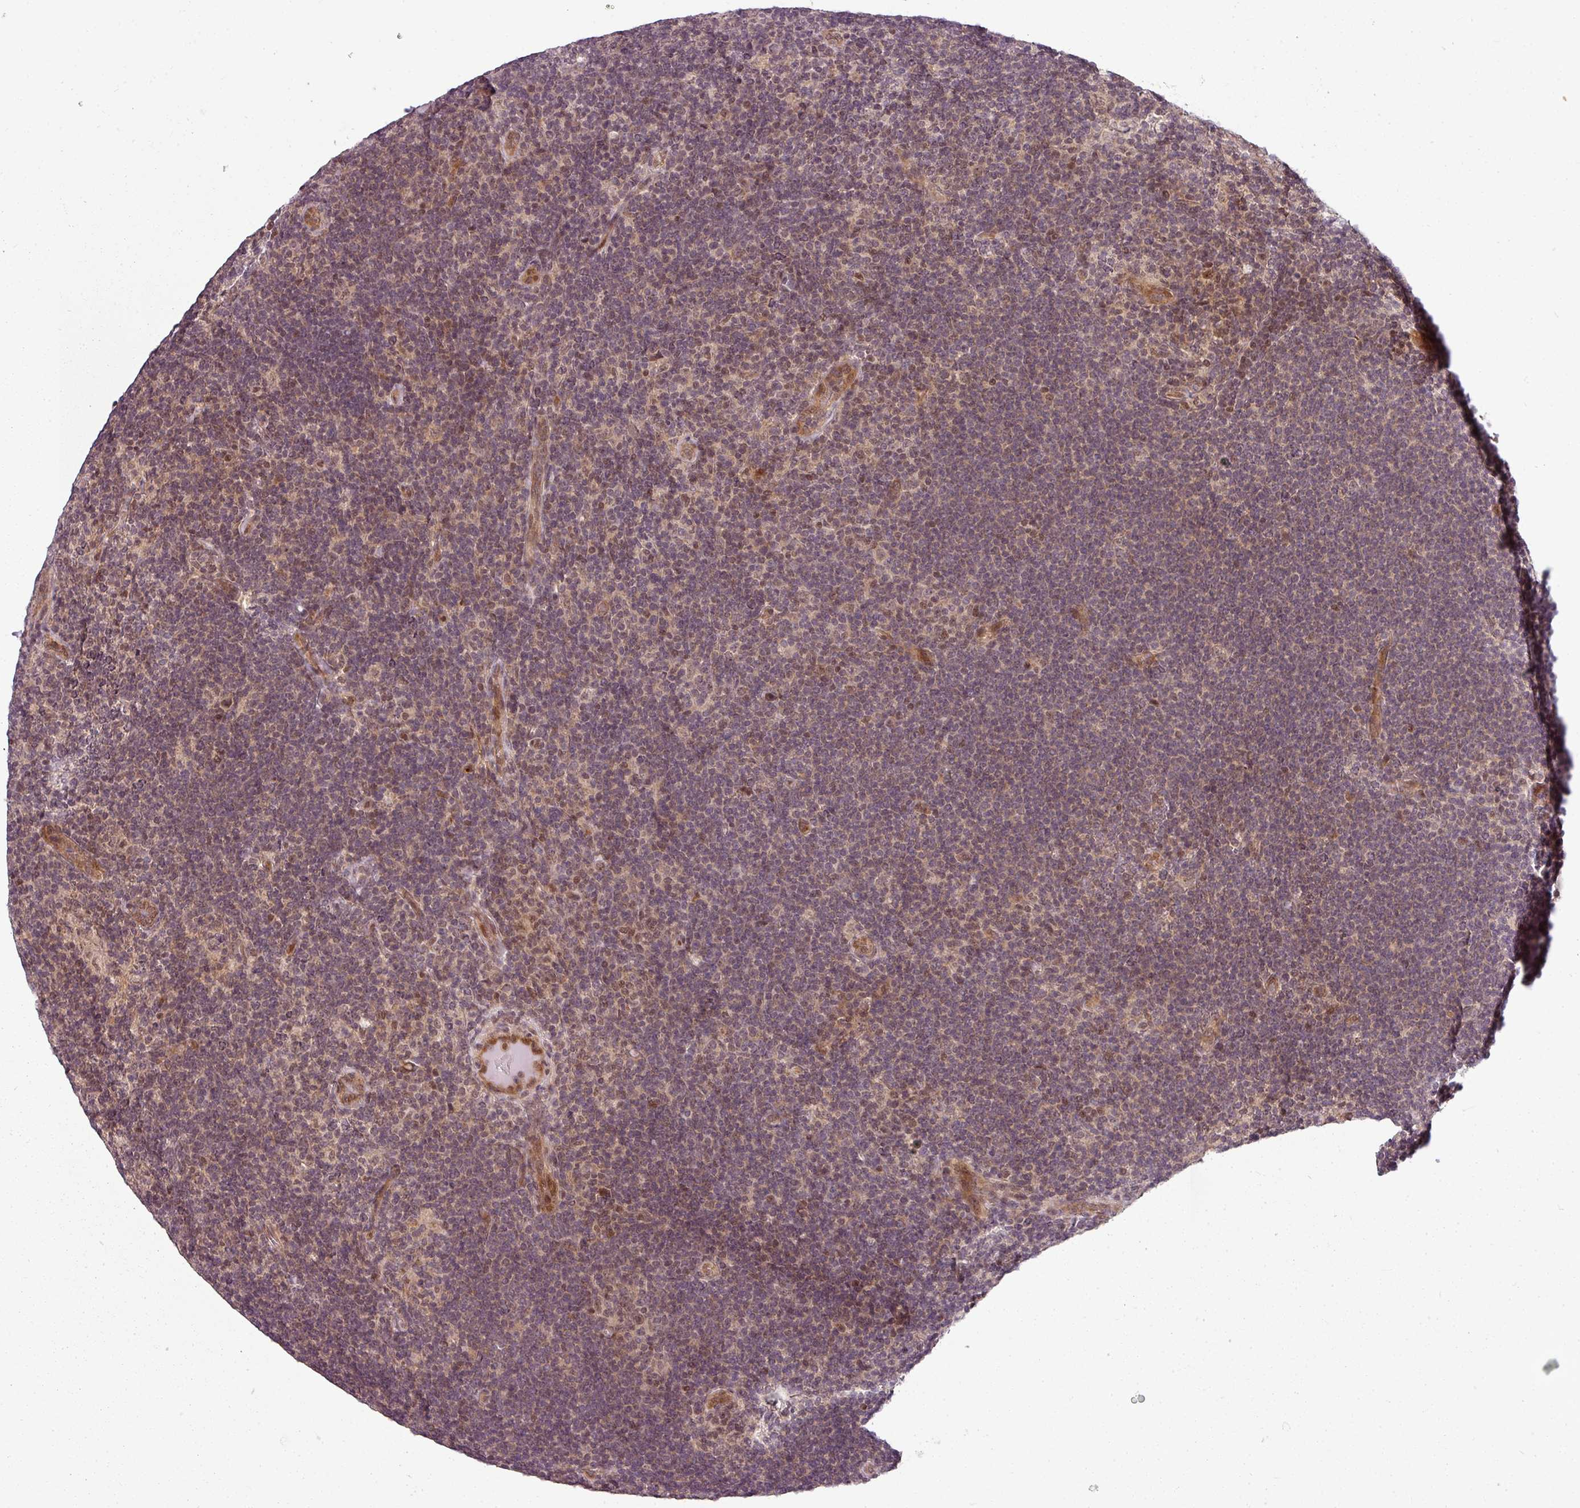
{"staining": {"intensity": "weak", "quantity": "25%-75%", "location": "cytoplasmic/membranous,nuclear"}, "tissue": "lymphoma", "cell_type": "Tumor cells", "image_type": "cancer", "snomed": [{"axis": "morphology", "description": "Hodgkin's disease, NOS"}, {"axis": "topography", "description": "Lymph node"}], "caption": "Lymphoma was stained to show a protein in brown. There is low levels of weak cytoplasmic/membranous and nuclear expression in about 25%-75% of tumor cells. (brown staining indicates protein expression, while blue staining denotes nuclei).", "gene": "CLIC1", "patient": {"sex": "female", "age": 57}}